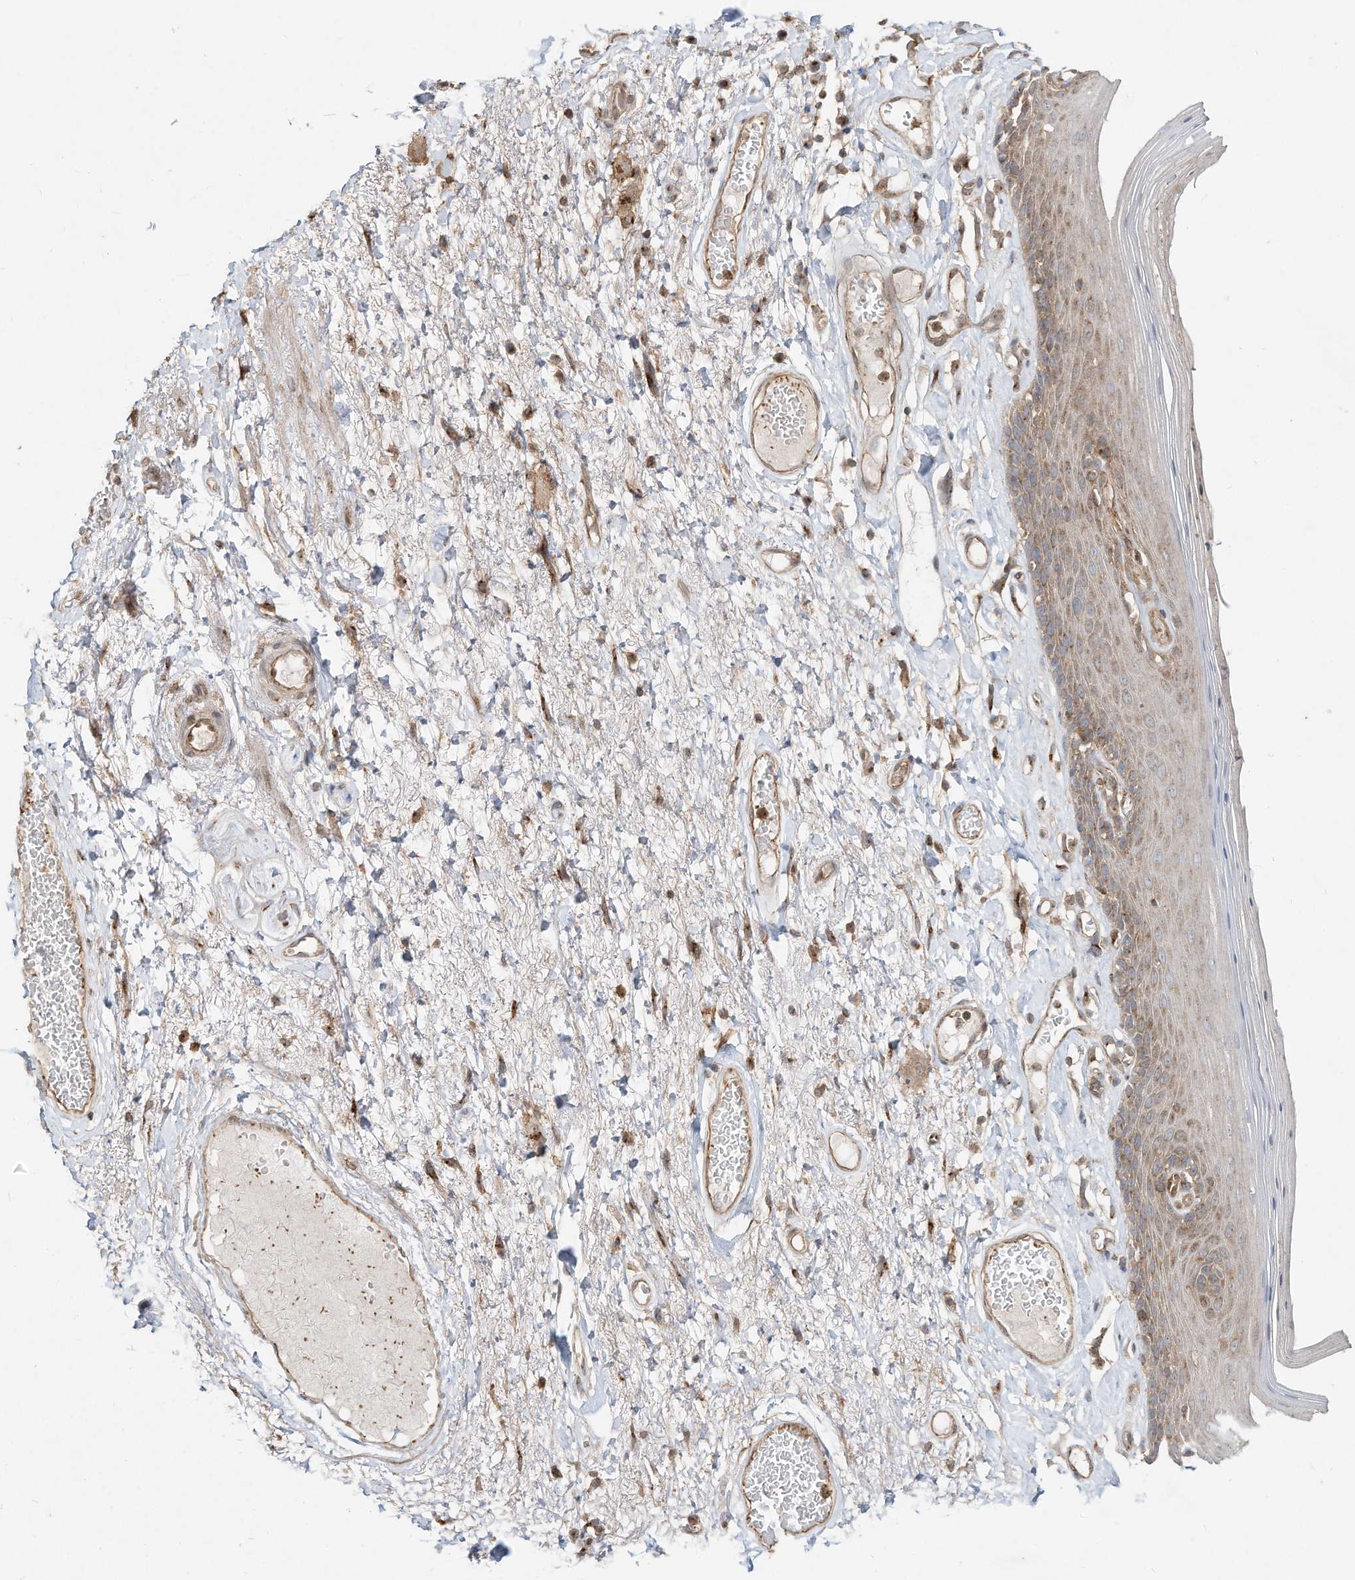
{"staining": {"intensity": "moderate", "quantity": ">75%", "location": "cytoplasmic/membranous,nuclear"}, "tissue": "skin", "cell_type": "Epidermal cells", "image_type": "normal", "snomed": [{"axis": "morphology", "description": "Normal tissue, NOS"}, {"axis": "topography", "description": "Anal"}], "caption": "This micrograph demonstrates immunohistochemistry (IHC) staining of unremarkable skin, with medium moderate cytoplasmic/membranous,nuclear staining in approximately >75% of epidermal cells.", "gene": "CUX1", "patient": {"sex": "male", "age": 69}}